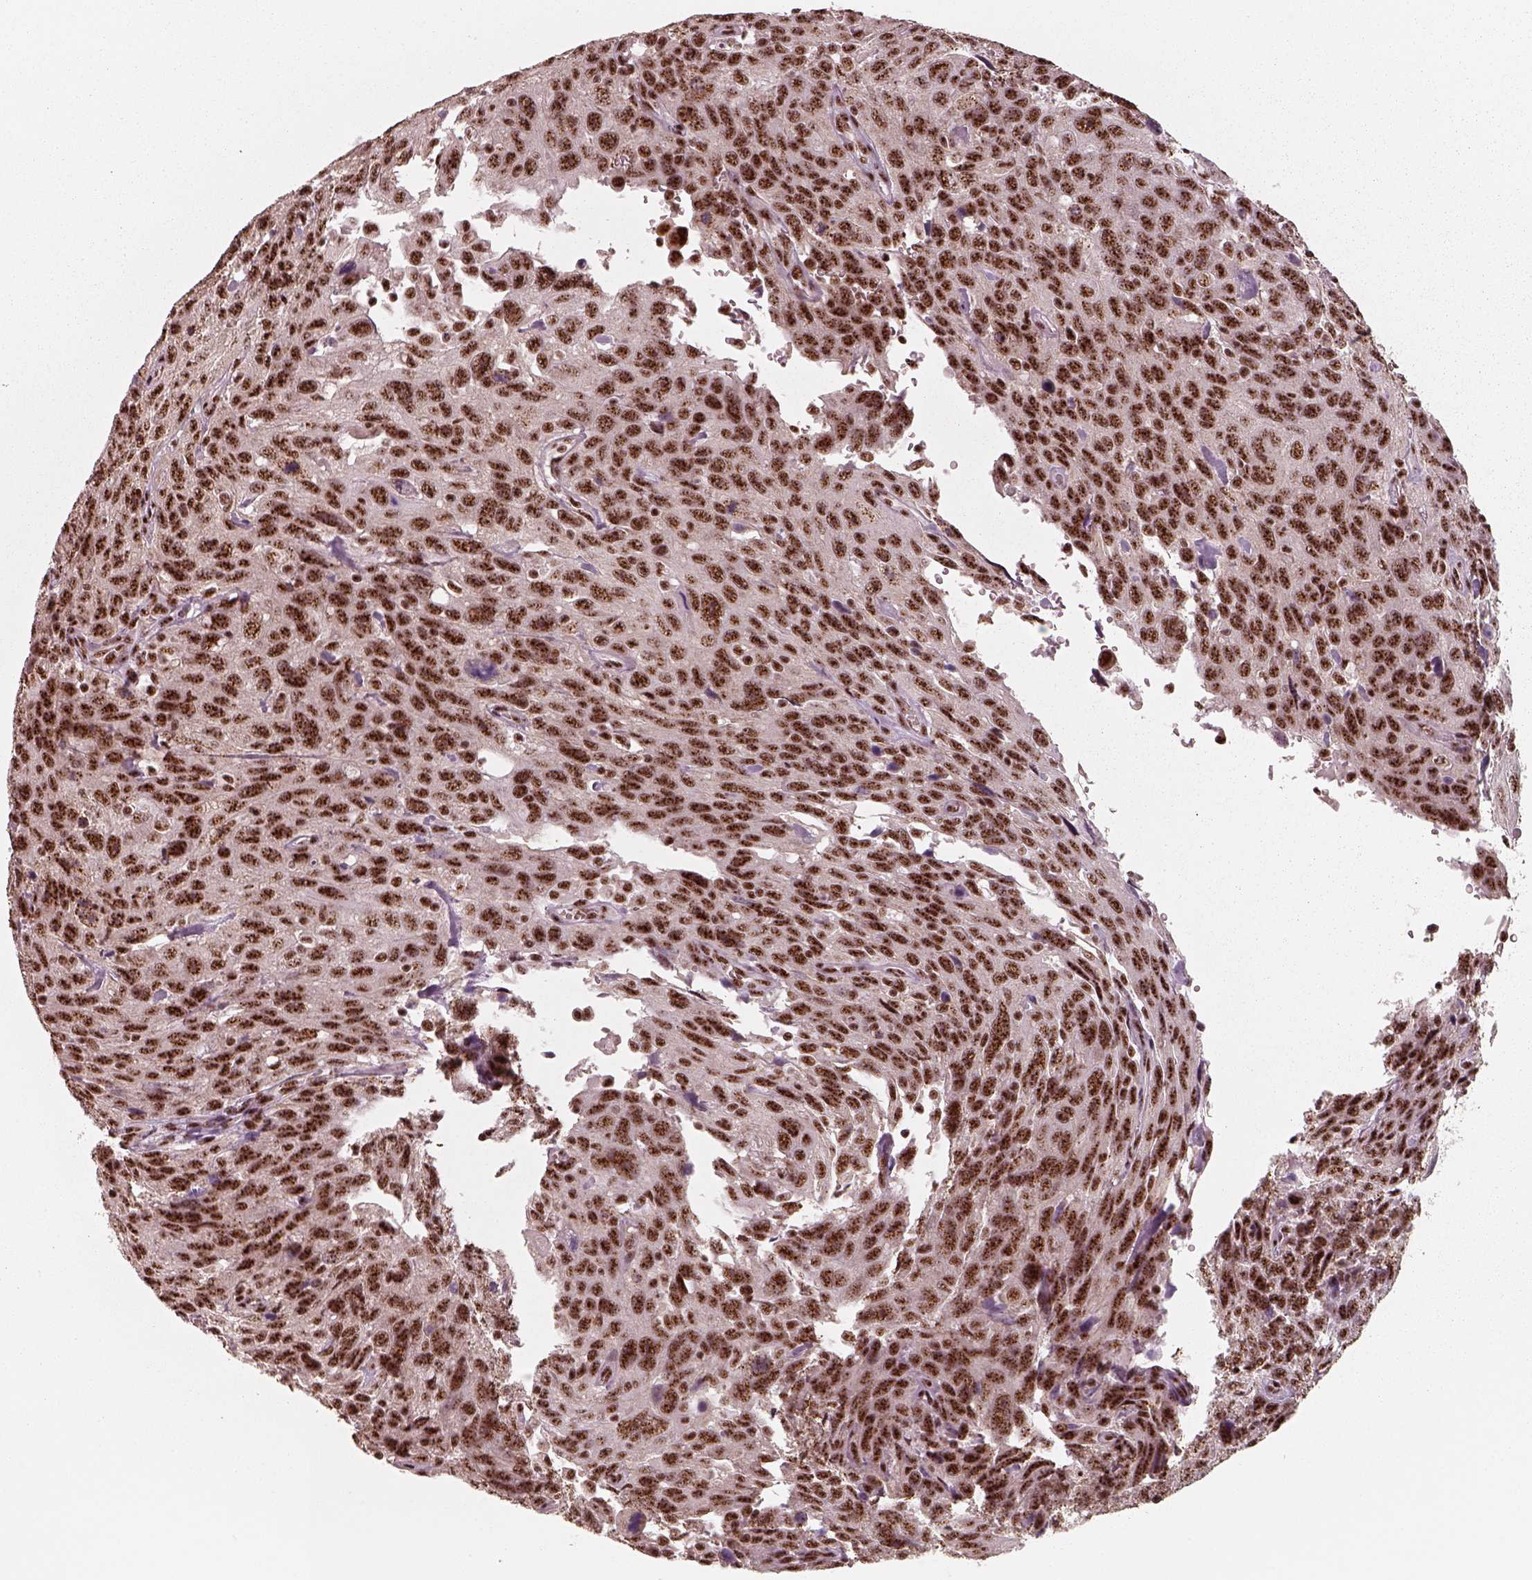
{"staining": {"intensity": "strong", "quantity": ">75%", "location": "nuclear"}, "tissue": "urothelial cancer", "cell_type": "Tumor cells", "image_type": "cancer", "snomed": [{"axis": "morphology", "description": "Urothelial carcinoma, NOS"}, {"axis": "morphology", "description": "Urothelial carcinoma, High grade"}, {"axis": "topography", "description": "Urinary bladder"}], "caption": "Immunohistochemical staining of human transitional cell carcinoma demonstrates high levels of strong nuclear staining in approximately >75% of tumor cells.", "gene": "ATXN7L3", "patient": {"sex": "female", "age": 73}}